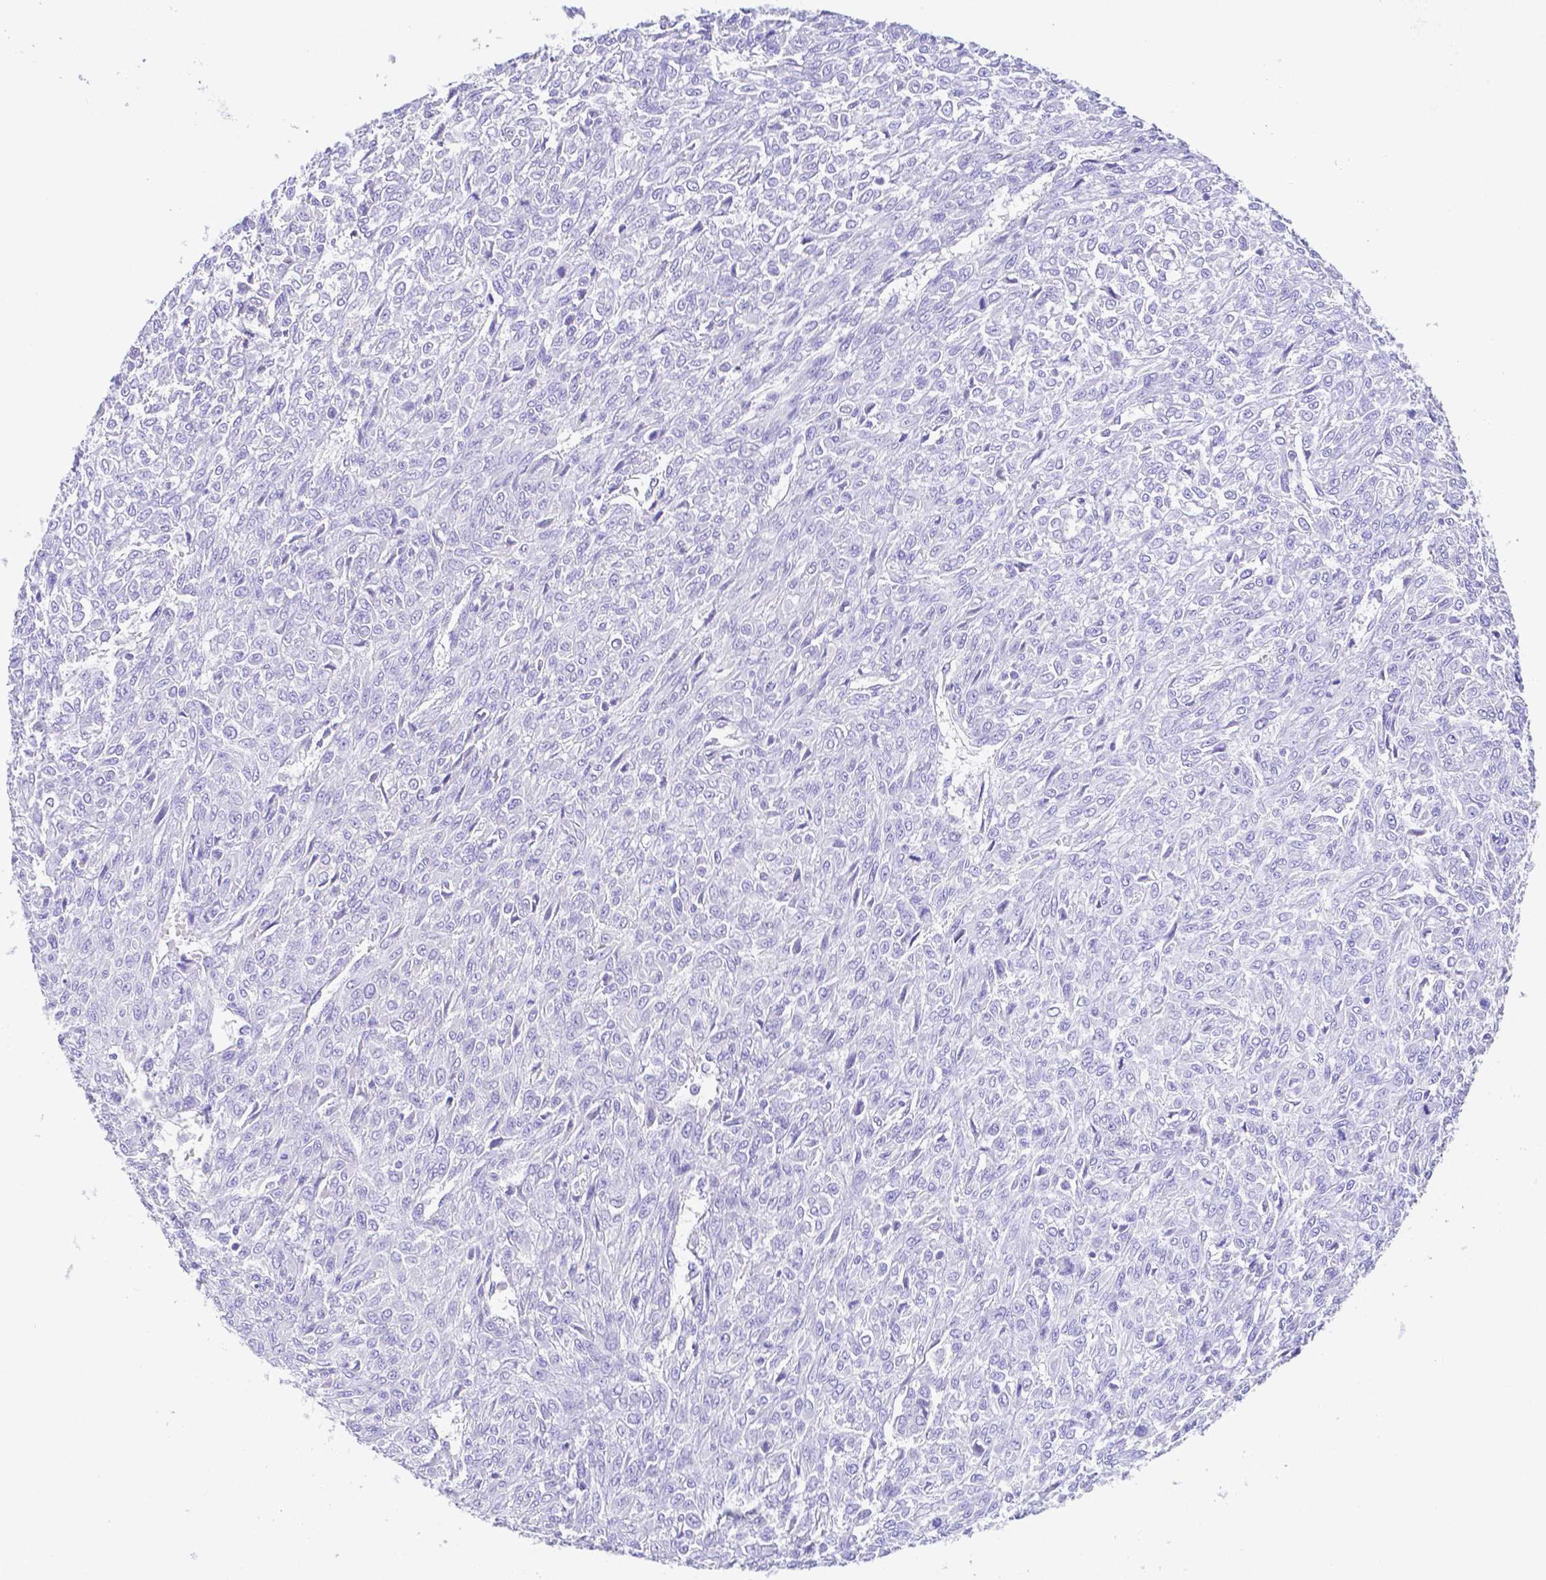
{"staining": {"intensity": "negative", "quantity": "none", "location": "none"}, "tissue": "renal cancer", "cell_type": "Tumor cells", "image_type": "cancer", "snomed": [{"axis": "morphology", "description": "Adenocarcinoma, NOS"}, {"axis": "topography", "description": "Kidney"}], "caption": "Protein analysis of adenocarcinoma (renal) reveals no significant positivity in tumor cells.", "gene": "ZG16B", "patient": {"sex": "male", "age": 58}}